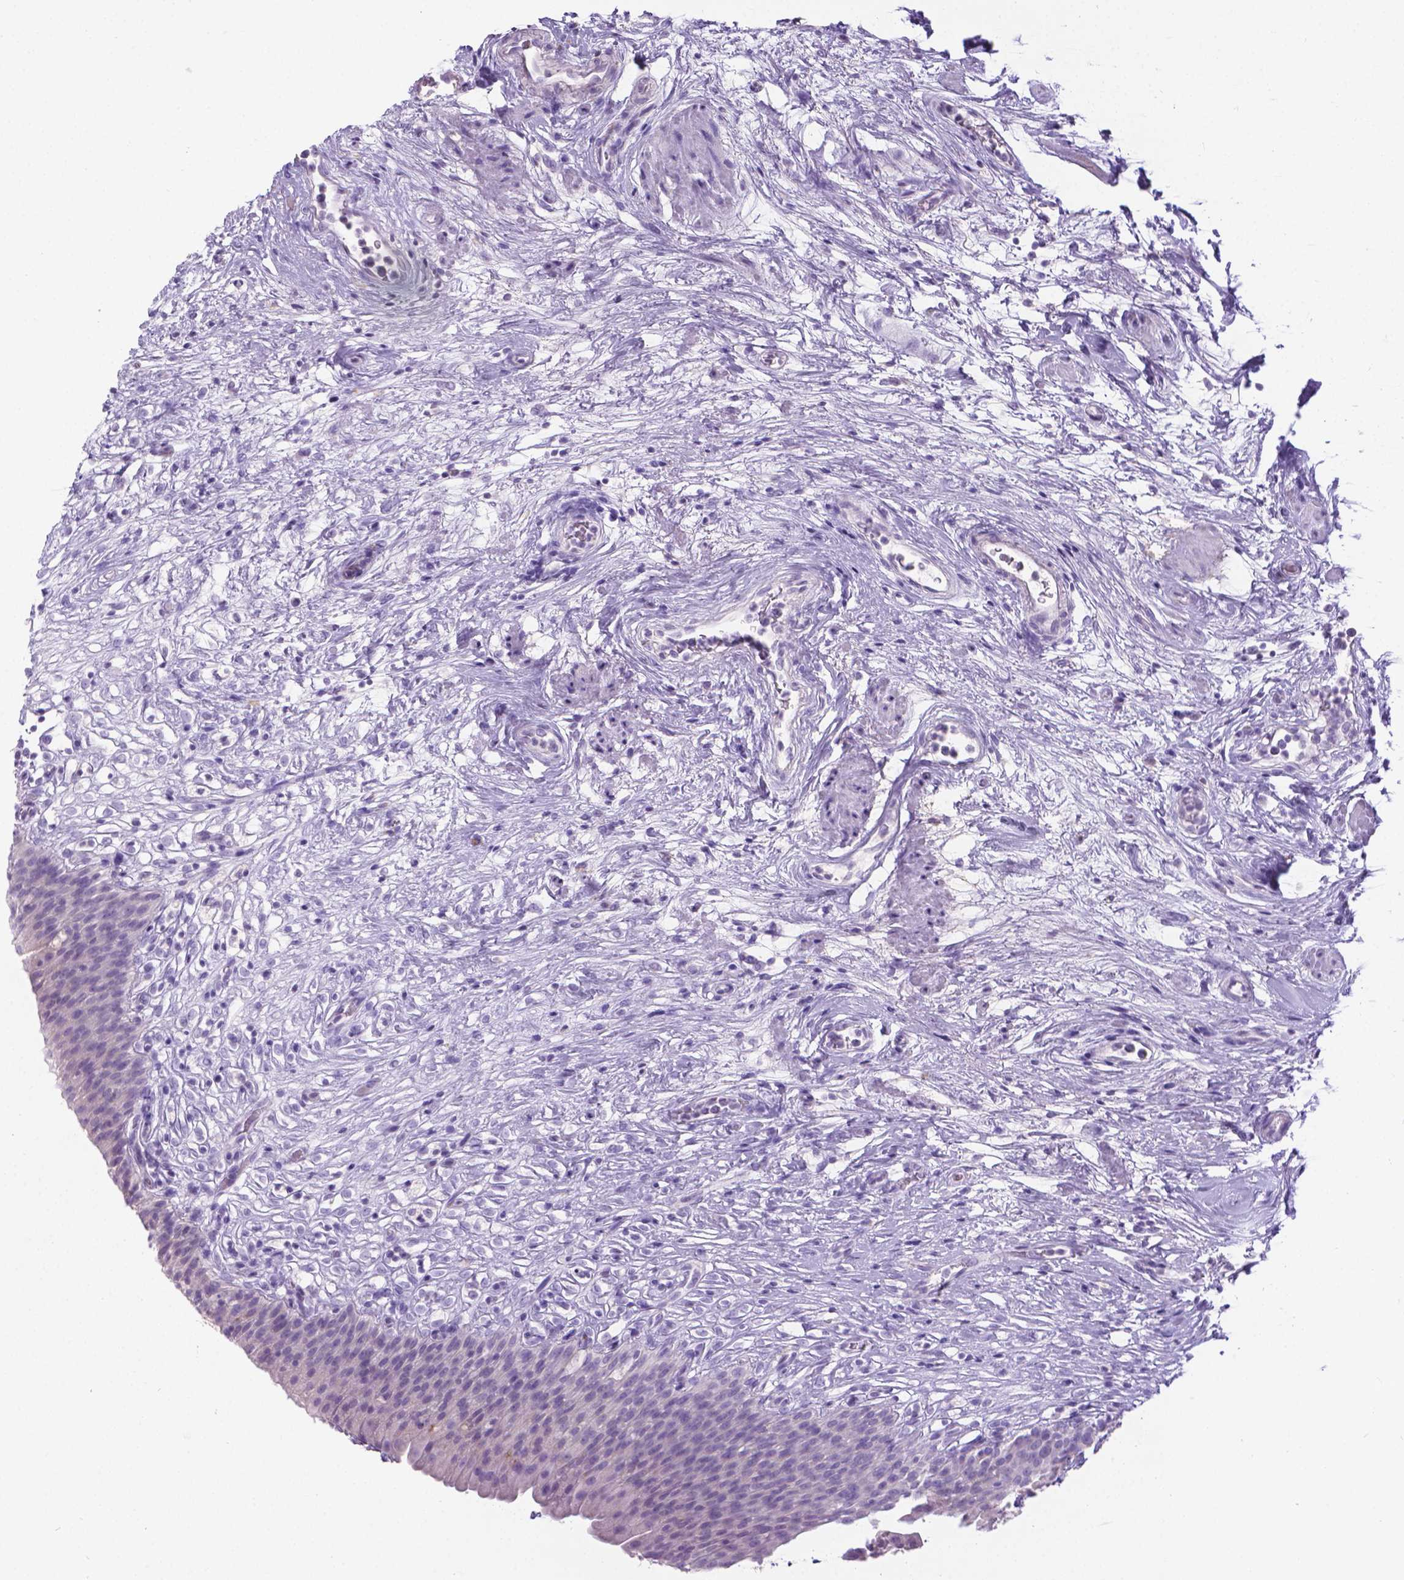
{"staining": {"intensity": "negative", "quantity": "none", "location": "none"}, "tissue": "urinary bladder", "cell_type": "Urothelial cells", "image_type": "normal", "snomed": [{"axis": "morphology", "description": "Normal tissue, NOS"}, {"axis": "topography", "description": "Urinary bladder"}], "caption": "A photomicrograph of urinary bladder stained for a protein demonstrates no brown staining in urothelial cells.", "gene": "SPAG6", "patient": {"sex": "male", "age": 76}}